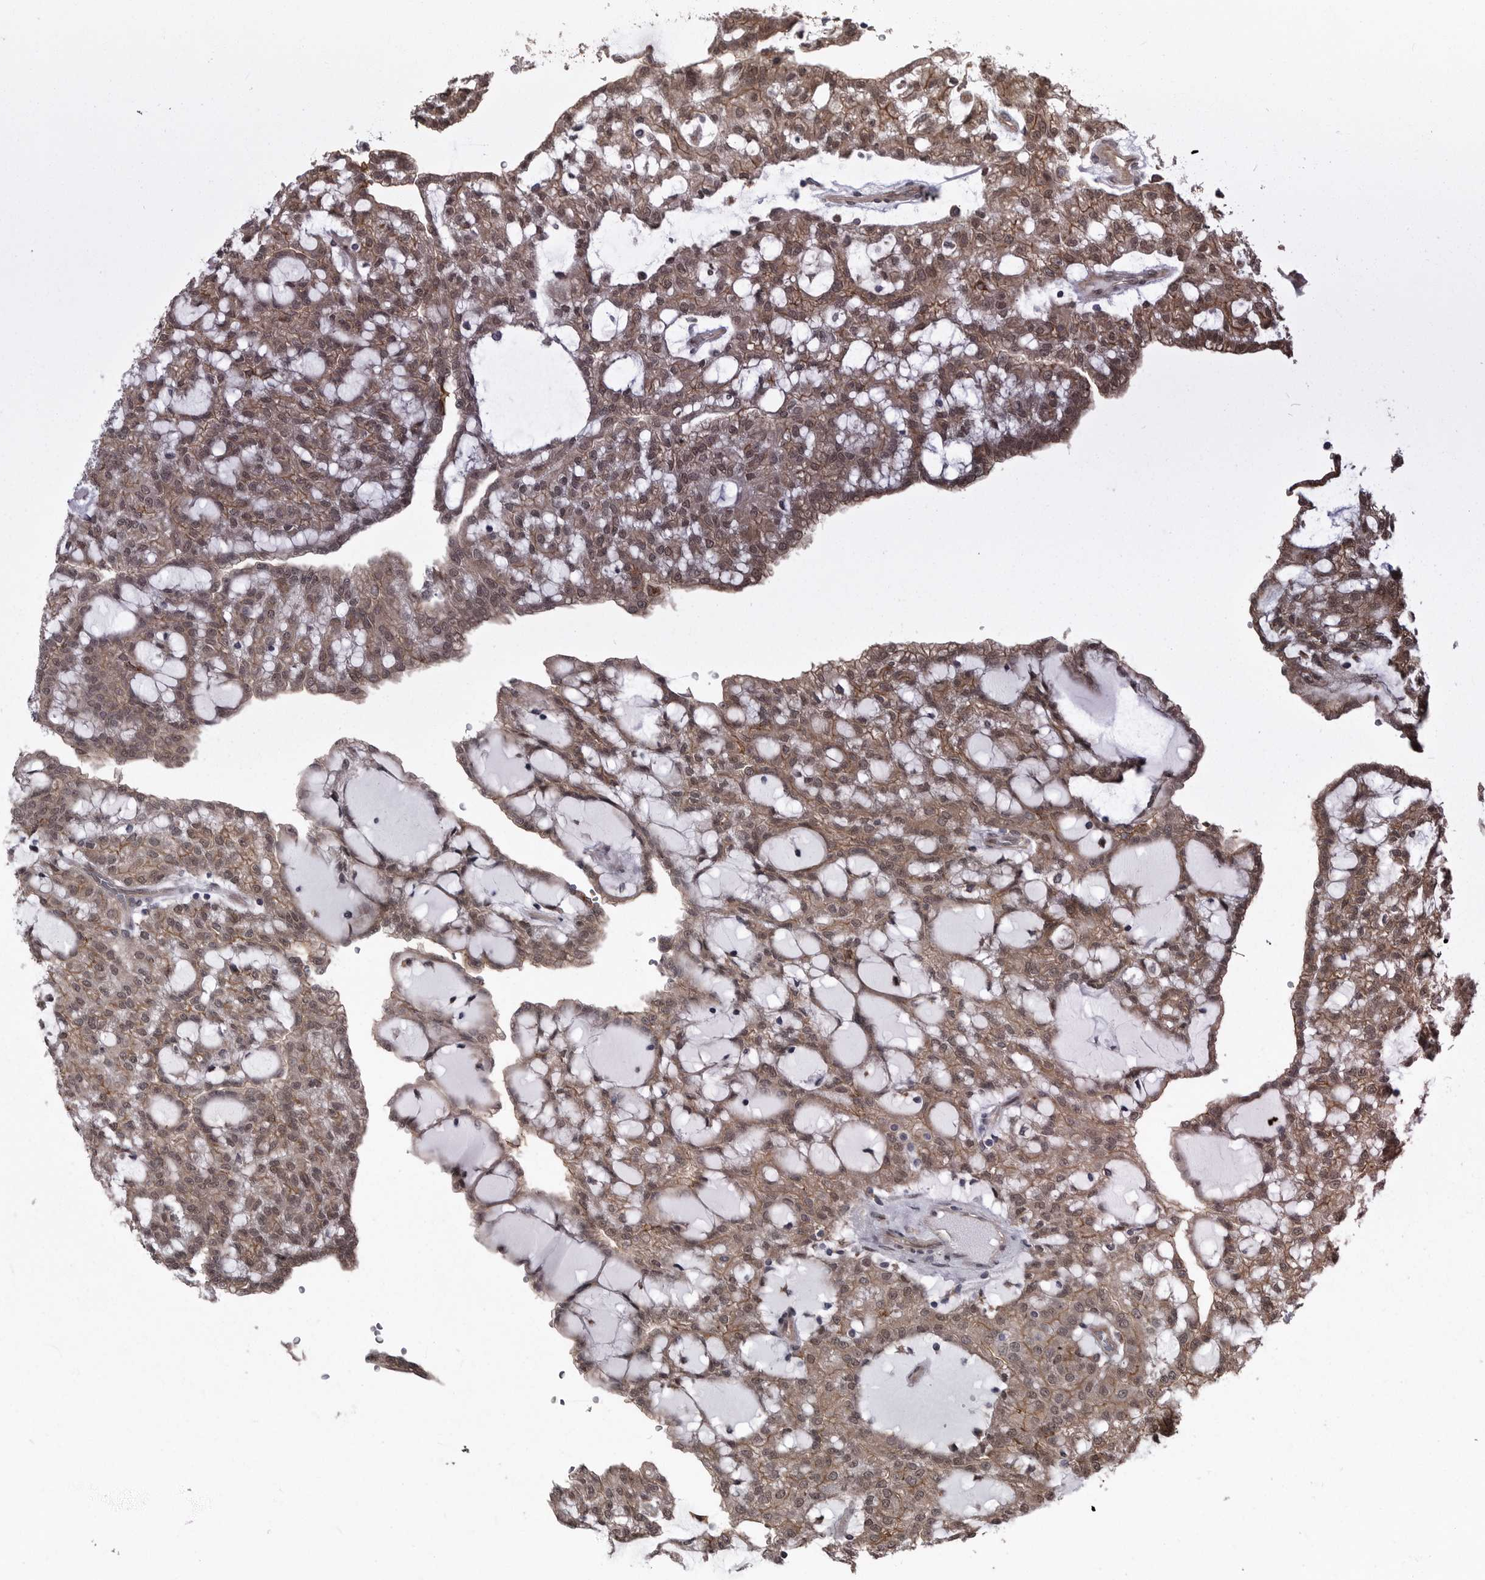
{"staining": {"intensity": "moderate", "quantity": ">75%", "location": "cytoplasmic/membranous,nuclear"}, "tissue": "renal cancer", "cell_type": "Tumor cells", "image_type": "cancer", "snomed": [{"axis": "morphology", "description": "Adenocarcinoma, NOS"}, {"axis": "topography", "description": "Kidney"}], "caption": "Human renal cancer stained with a protein marker demonstrates moderate staining in tumor cells.", "gene": "ABL1", "patient": {"sex": "male", "age": 63}}